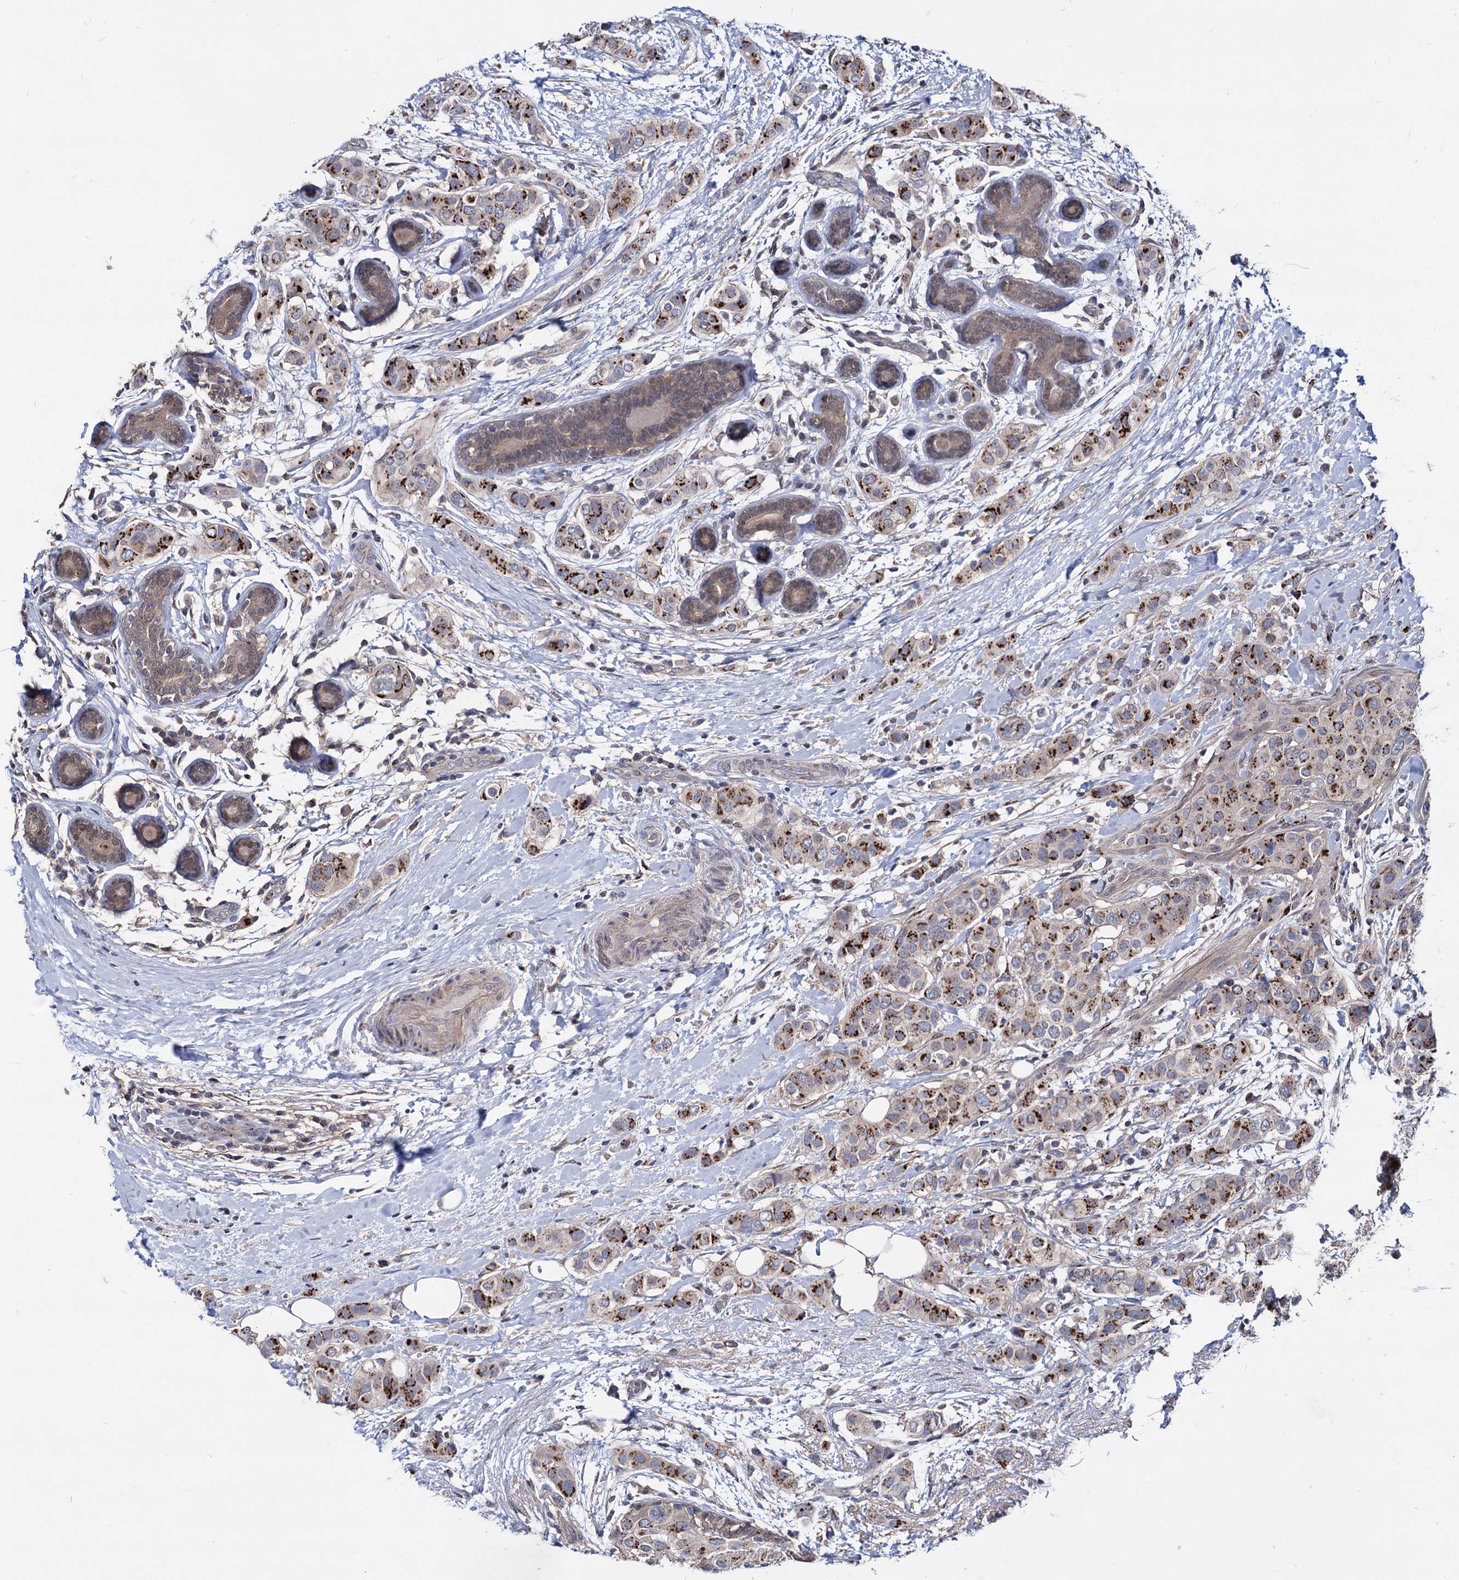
{"staining": {"intensity": "strong", "quantity": ">75%", "location": "cytoplasmic/membranous"}, "tissue": "breast cancer", "cell_type": "Tumor cells", "image_type": "cancer", "snomed": [{"axis": "morphology", "description": "Lobular carcinoma"}, {"axis": "topography", "description": "Breast"}], "caption": "Breast cancer was stained to show a protein in brown. There is high levels of strong cytoplasmic/membranous staining in approximately >75% of tumor cells.", "gene": "ESD", "patient": {"sex": "female", "age": 51}}